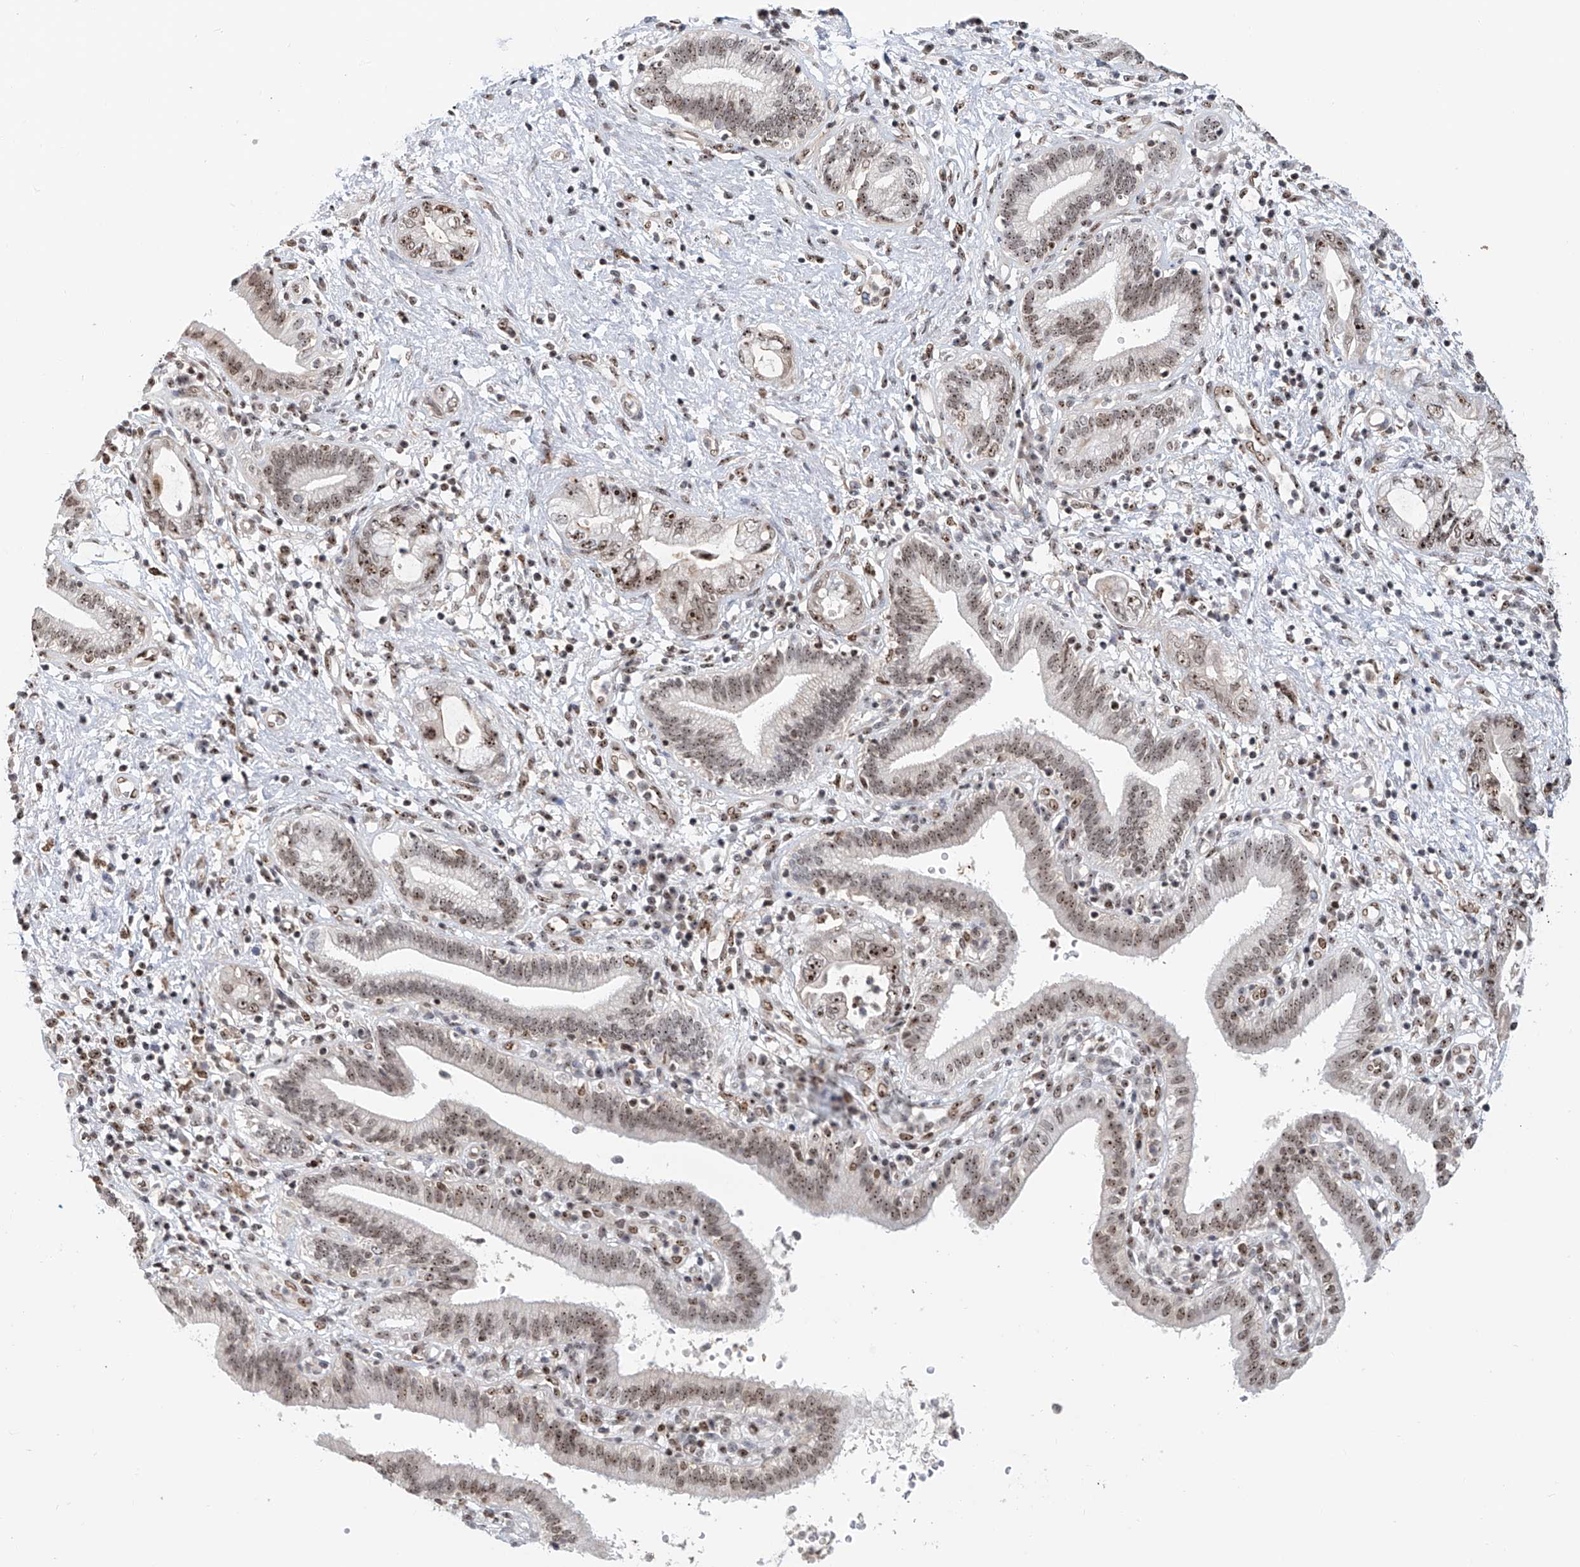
{"staining": {"intensity": "moderate", "quantity": "25%-75%", "location": "nuclear"}, "tissue": "pancreatic cancer", "cell_type": "Tumor cells", "image_type": "cancer", "snomed": [{"axis": "morphology", "description": "Adenocarcinoma, NOS"}, {"axis": "topography", "description": "Pancreas"}], "caption": "A photomicrograph of pancreatic cancer (adenocarcinoma) stained for a protein shows moderate nuclear brown staining in tumor cells. The staining was performed using DAB to visualize the protein expression in brown, while the nuclei were stained in blue with hematoxylin (Magnification: 20x).", "gene": "PRUNE2", "patient": {"sex": "female", "age": 73}}